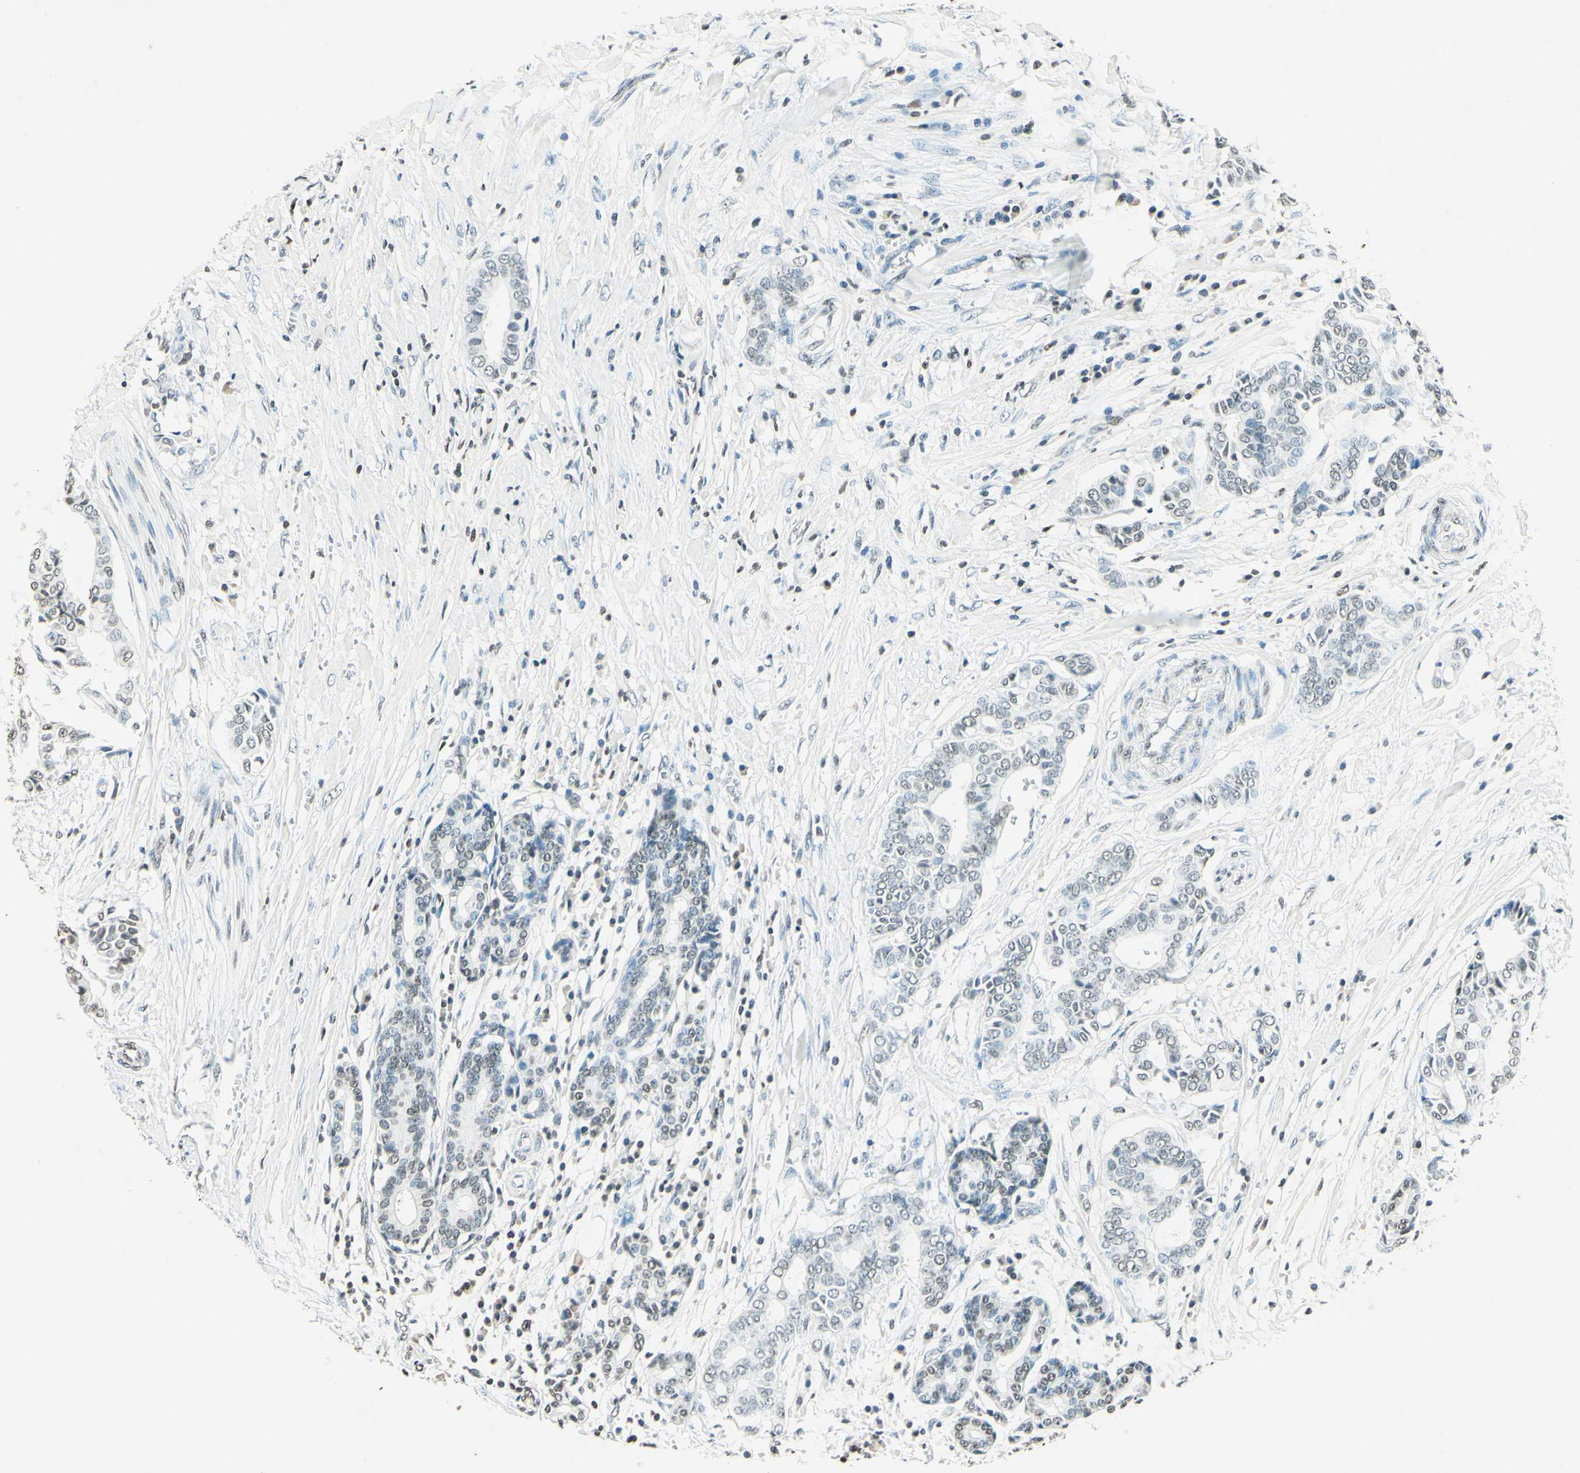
{"staining": {"intensity": "weak", "quantity": "25%-75%", "location": "nuclear"}, "tissue": "head and neck cancer", "cell_type": "Tumor cells", "image_type": "cancer", "snomed": [{"axis": "morphology", "description": "Adenocarcinoma, NOS"}, {"axis": "topography", "description": "Salivary gland"}, {"axis": "topography", "description": "Head-Neck"}], "caption": "Protein expression analysis of adenocarcinoma (head and neck) exhibits weak nuclear expression in approximately 25%-75% of tumor cells.", "gene": "MSH2", "patient": {"sex": "female", "age": 59}}